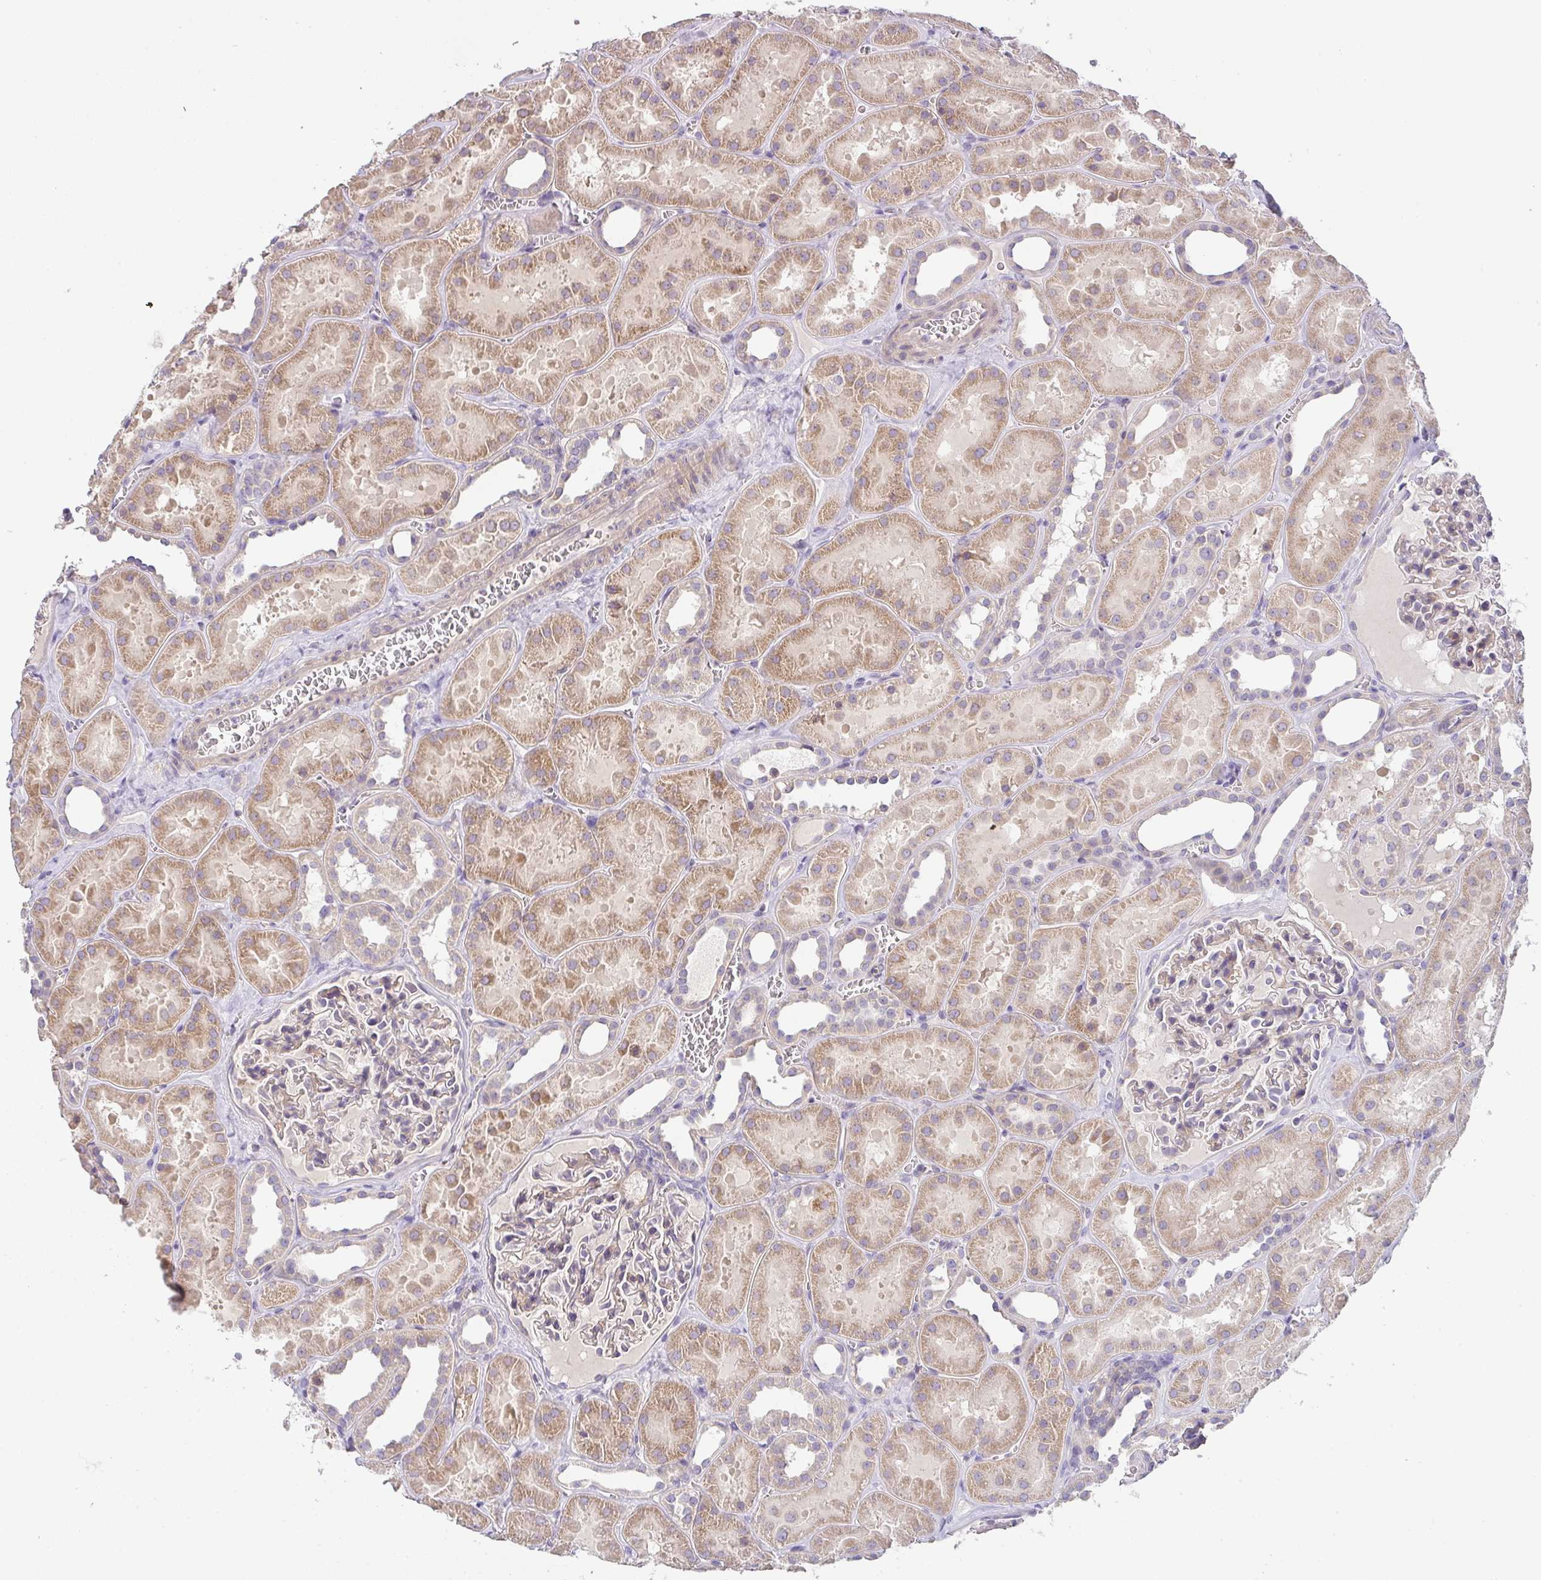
{"staining": {"intensity": "weak", "quantity": "25%-75%", "location": "cytoplasmic/membranous"}, "tissue": "kidney", "cell_type": "Cells in glomeruli", "image_type": "normal", "snomed": [{"axis": "morphology", "description": "Normal tissue, NOS"}, {"axis": "topography", "description": "Kidney"}], "caption": "Benign kidney shows weak cytoplasmic/membranous expression in about 25%-75% of cells in glomeruli The protein of interest is shown in brown color, while the nuclei are stained blue..", "gene": "FILIP1", "patient": {"sex": "female", "age": 41}}